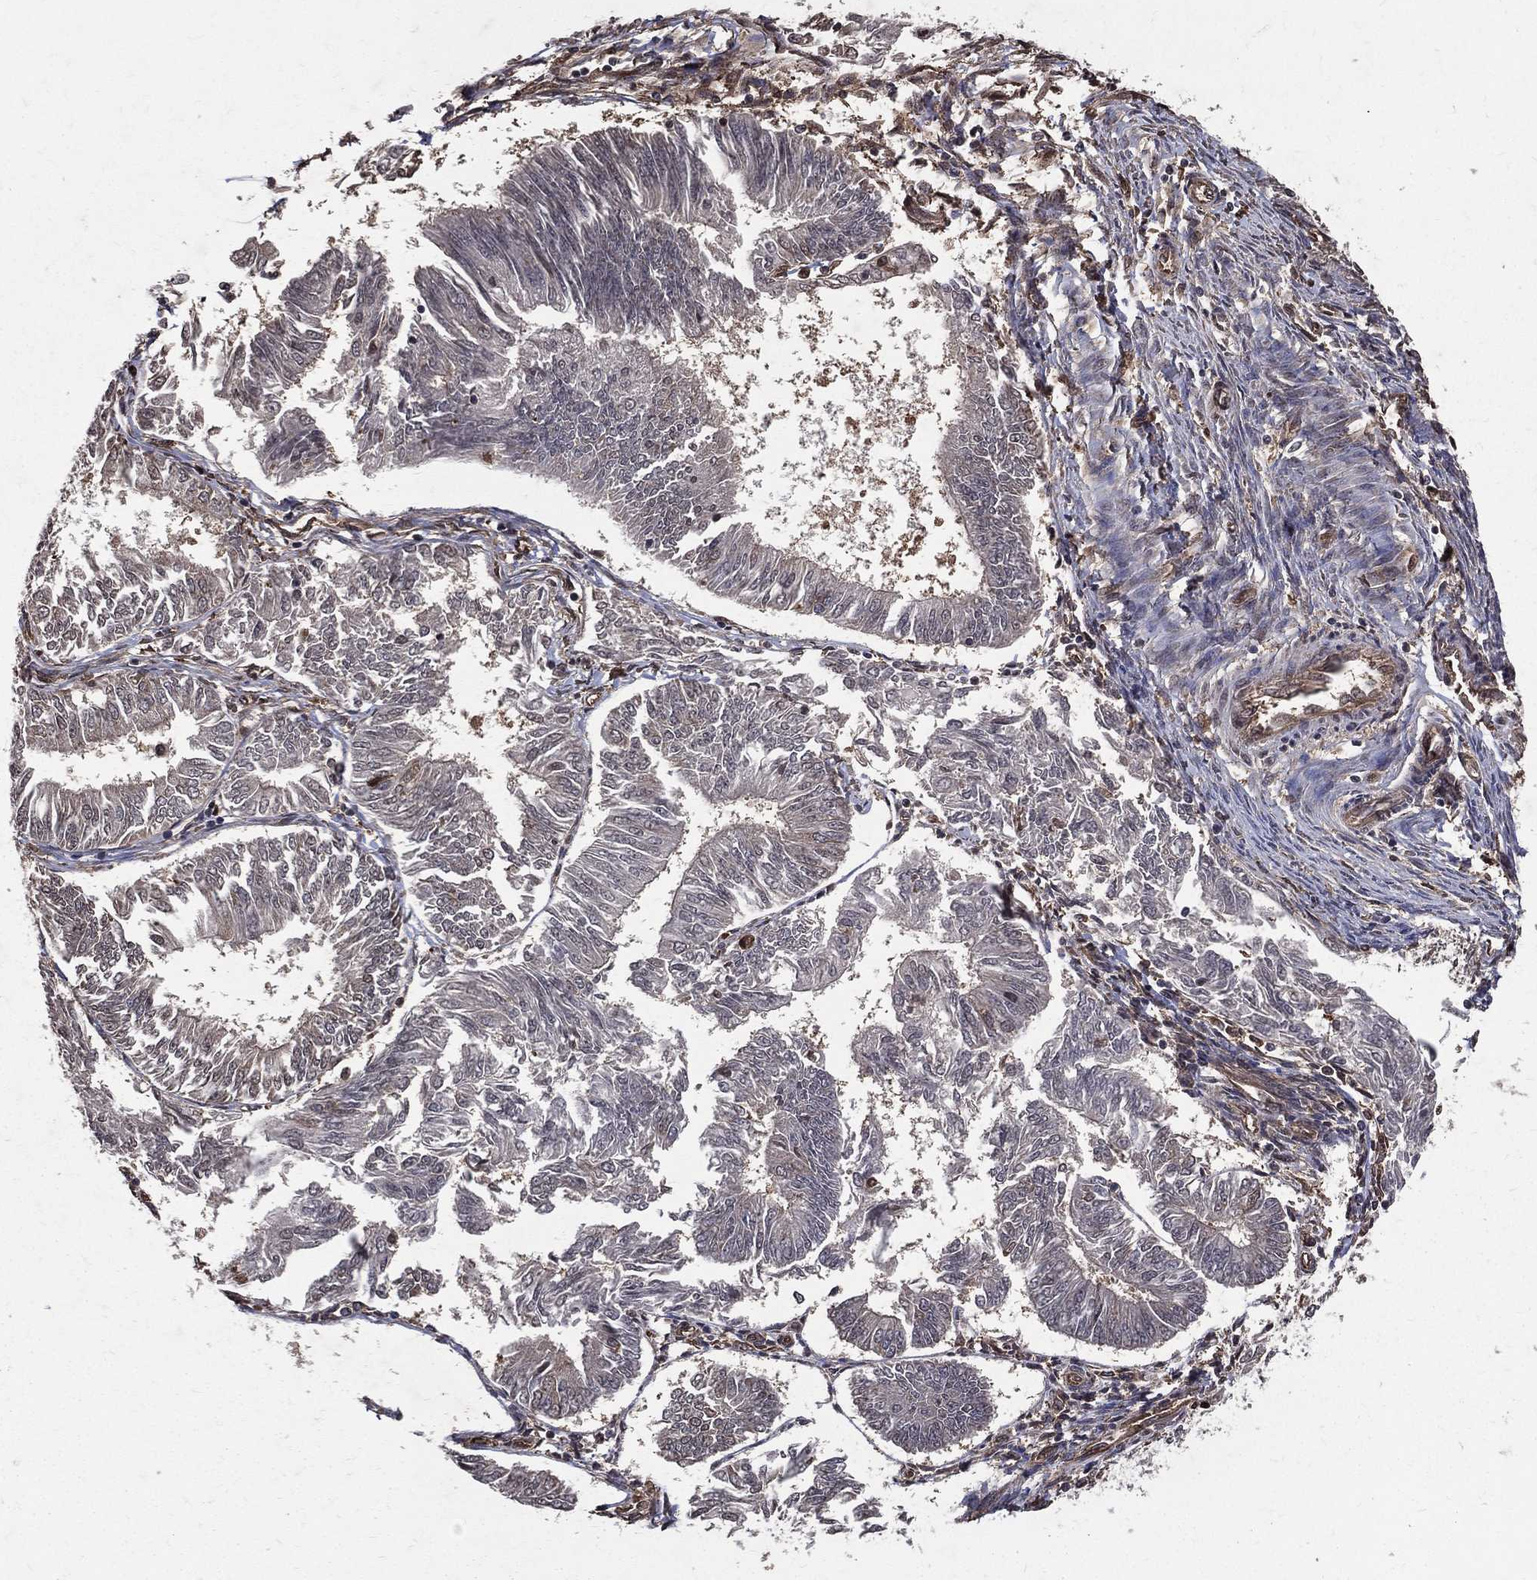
{"staining": {"intensity": "negative", "quantity": "none", "location": "none"}, "tissue": "endometrial cancer", "cell_type": "Tumor cells", "image_type": "cancer", "snomed": [{"axis": "morphology", "description": "Adenocarcinoma, NOS"}, {"axis": "topography", "description": "Endometrium"}], "caption": "The histopathology image demonstrates no staining of tumor cells in endometrial adenocarcinoma.", "gene": "DPYSL2", "patient": {"sex": "female", "age": 58}}